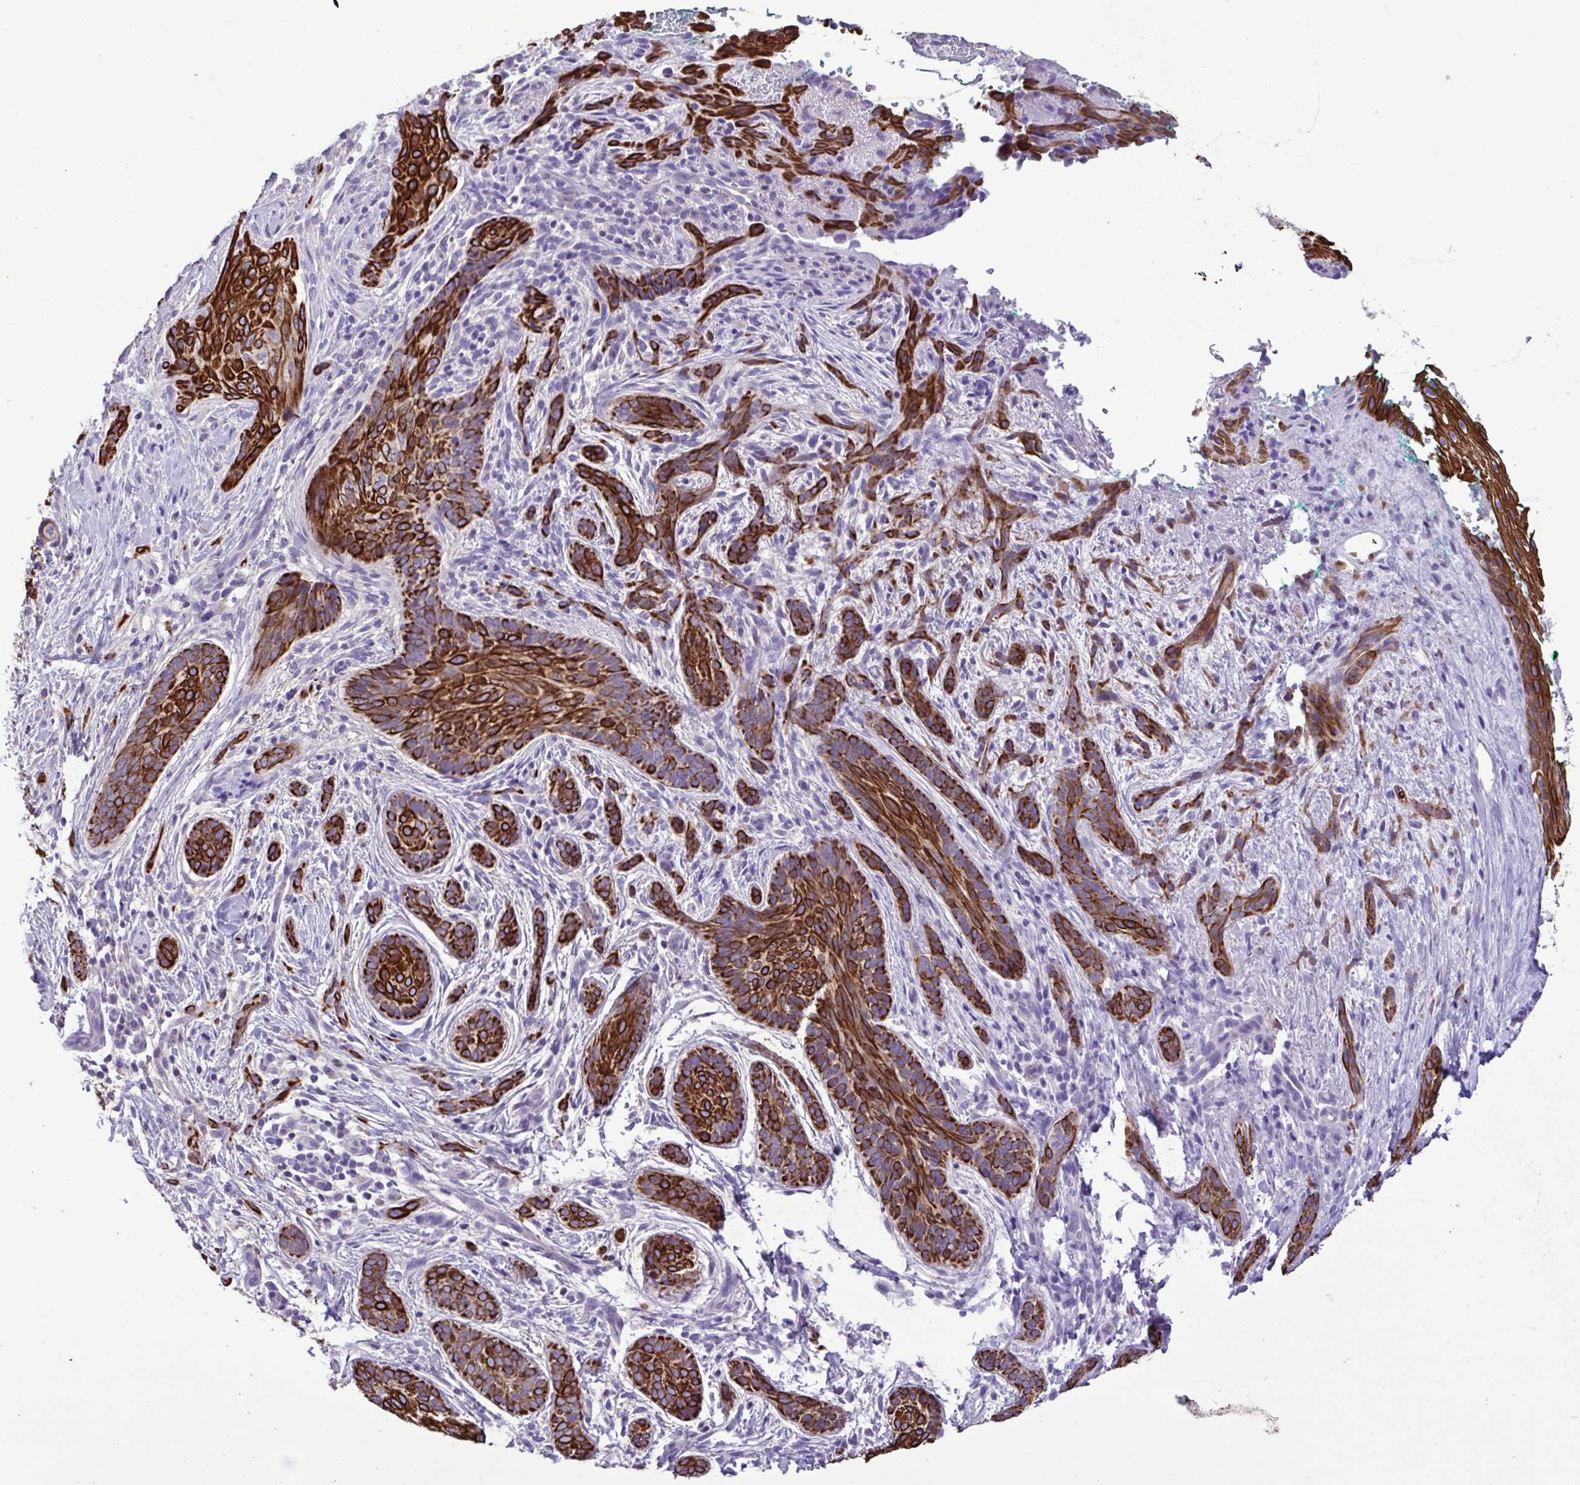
{"staining": {"intensity": "strong", "quantity": ">75%", "location": "cytoplasmic/membranous"}, "tissue": "skin cancer", "cell_type": "Tumor cells", "image_type": "cancer", "snomed": [{"axis": "morphology", "description": "Basal cell carcinoma"}, {"axis": "topography", "description": "Skin"}], "caption": "Human skin cancer (basal cell carcinoma) stained with a protein marker demonstrates strong staining in tumor cells.", "gene": "PLA2G4E", "patient": {"sex": "male", "age": 63}}